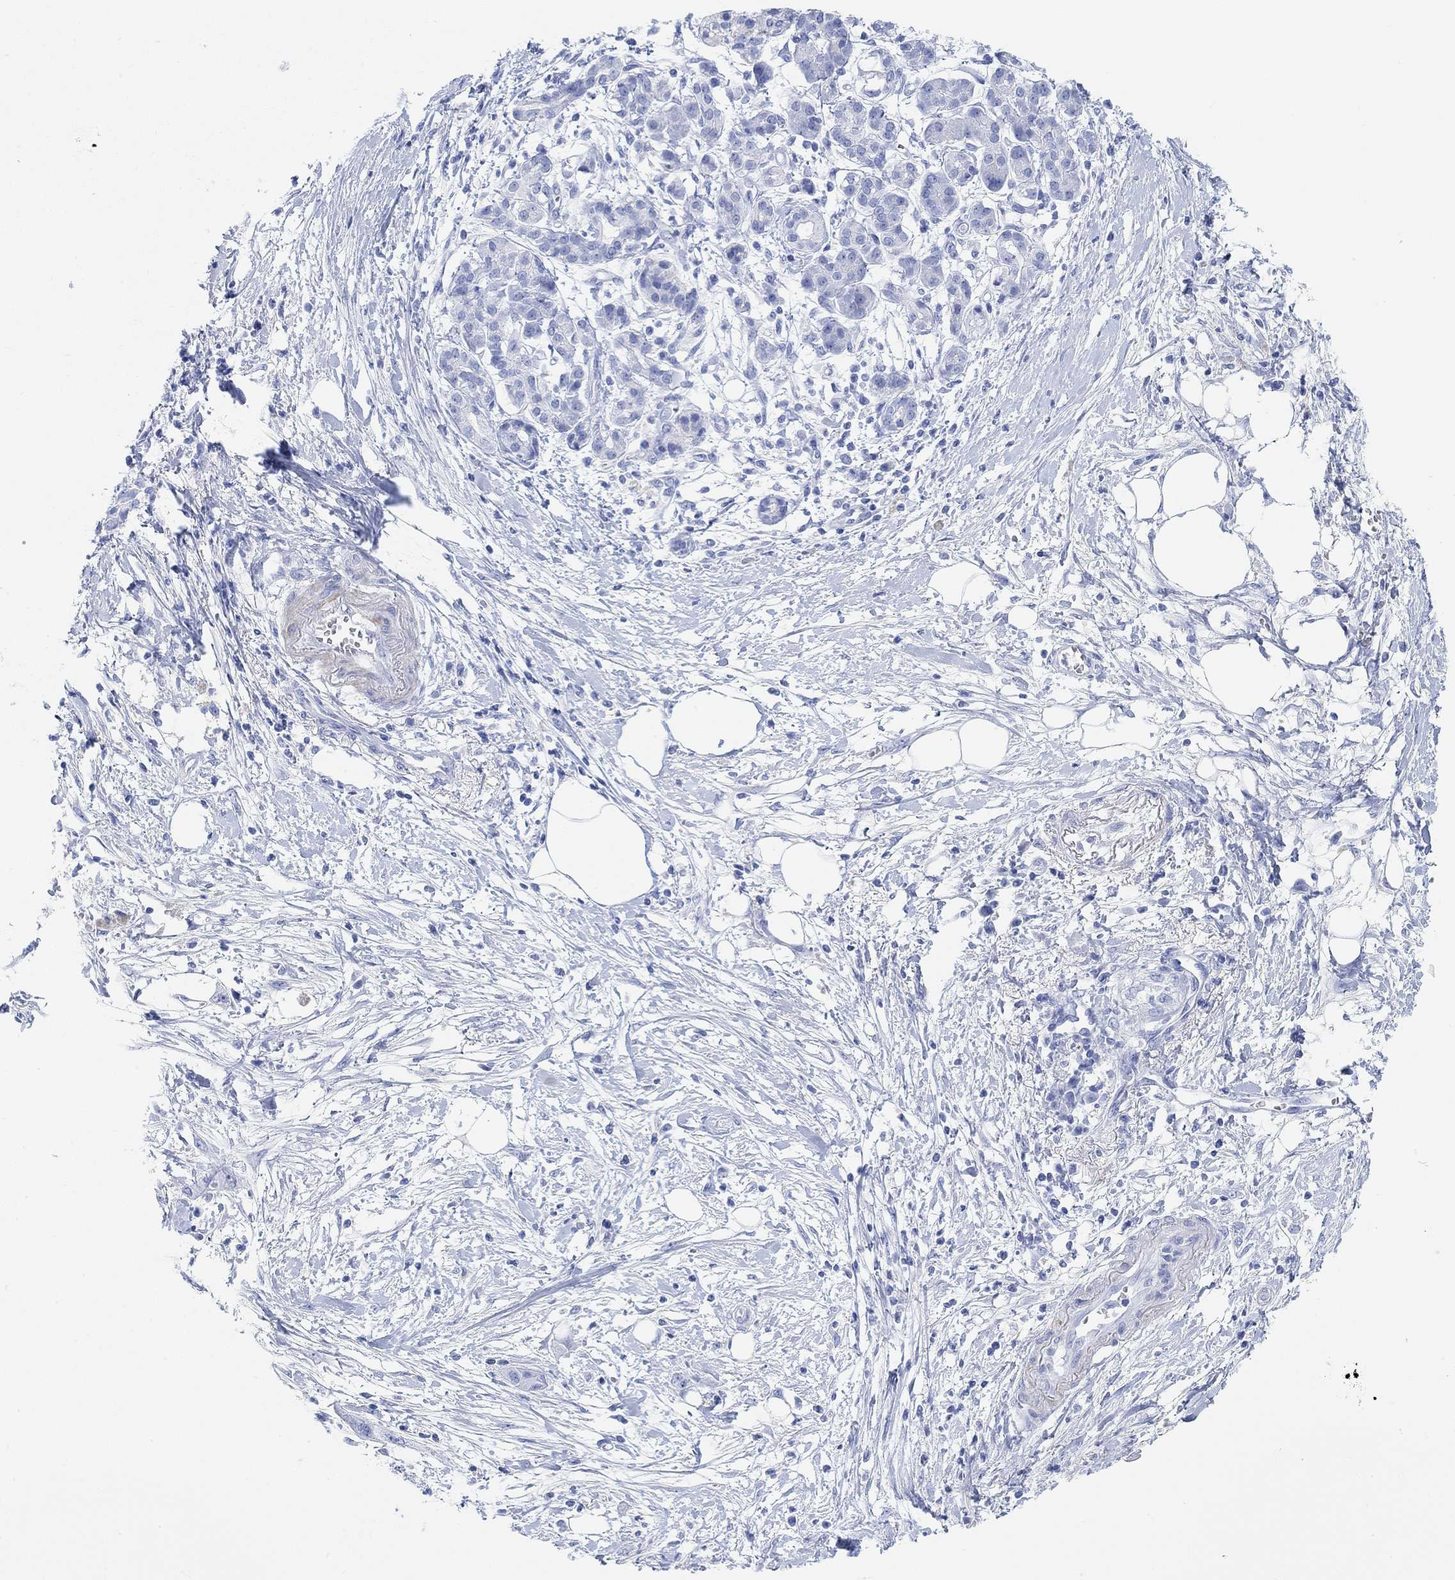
{"staining": {"intensity": "negative", "quantity": "none", "location": "none"}, "tissue": "pancreatic cancer", "cell_type": "Tumor cells", "image_type": "cancer", "snomed": [{"axis": "morphology", "description": "Adenocarcinoma, NOS"}, {"axis": "topography", "description": "Pancreas"}], "caption": "A histopathology image of pancreatic cancer stained for a protein displays no brown staining in tumor cells.", "gene": "ANKRD33", "patient": {"sex": "male", "age": 72}}